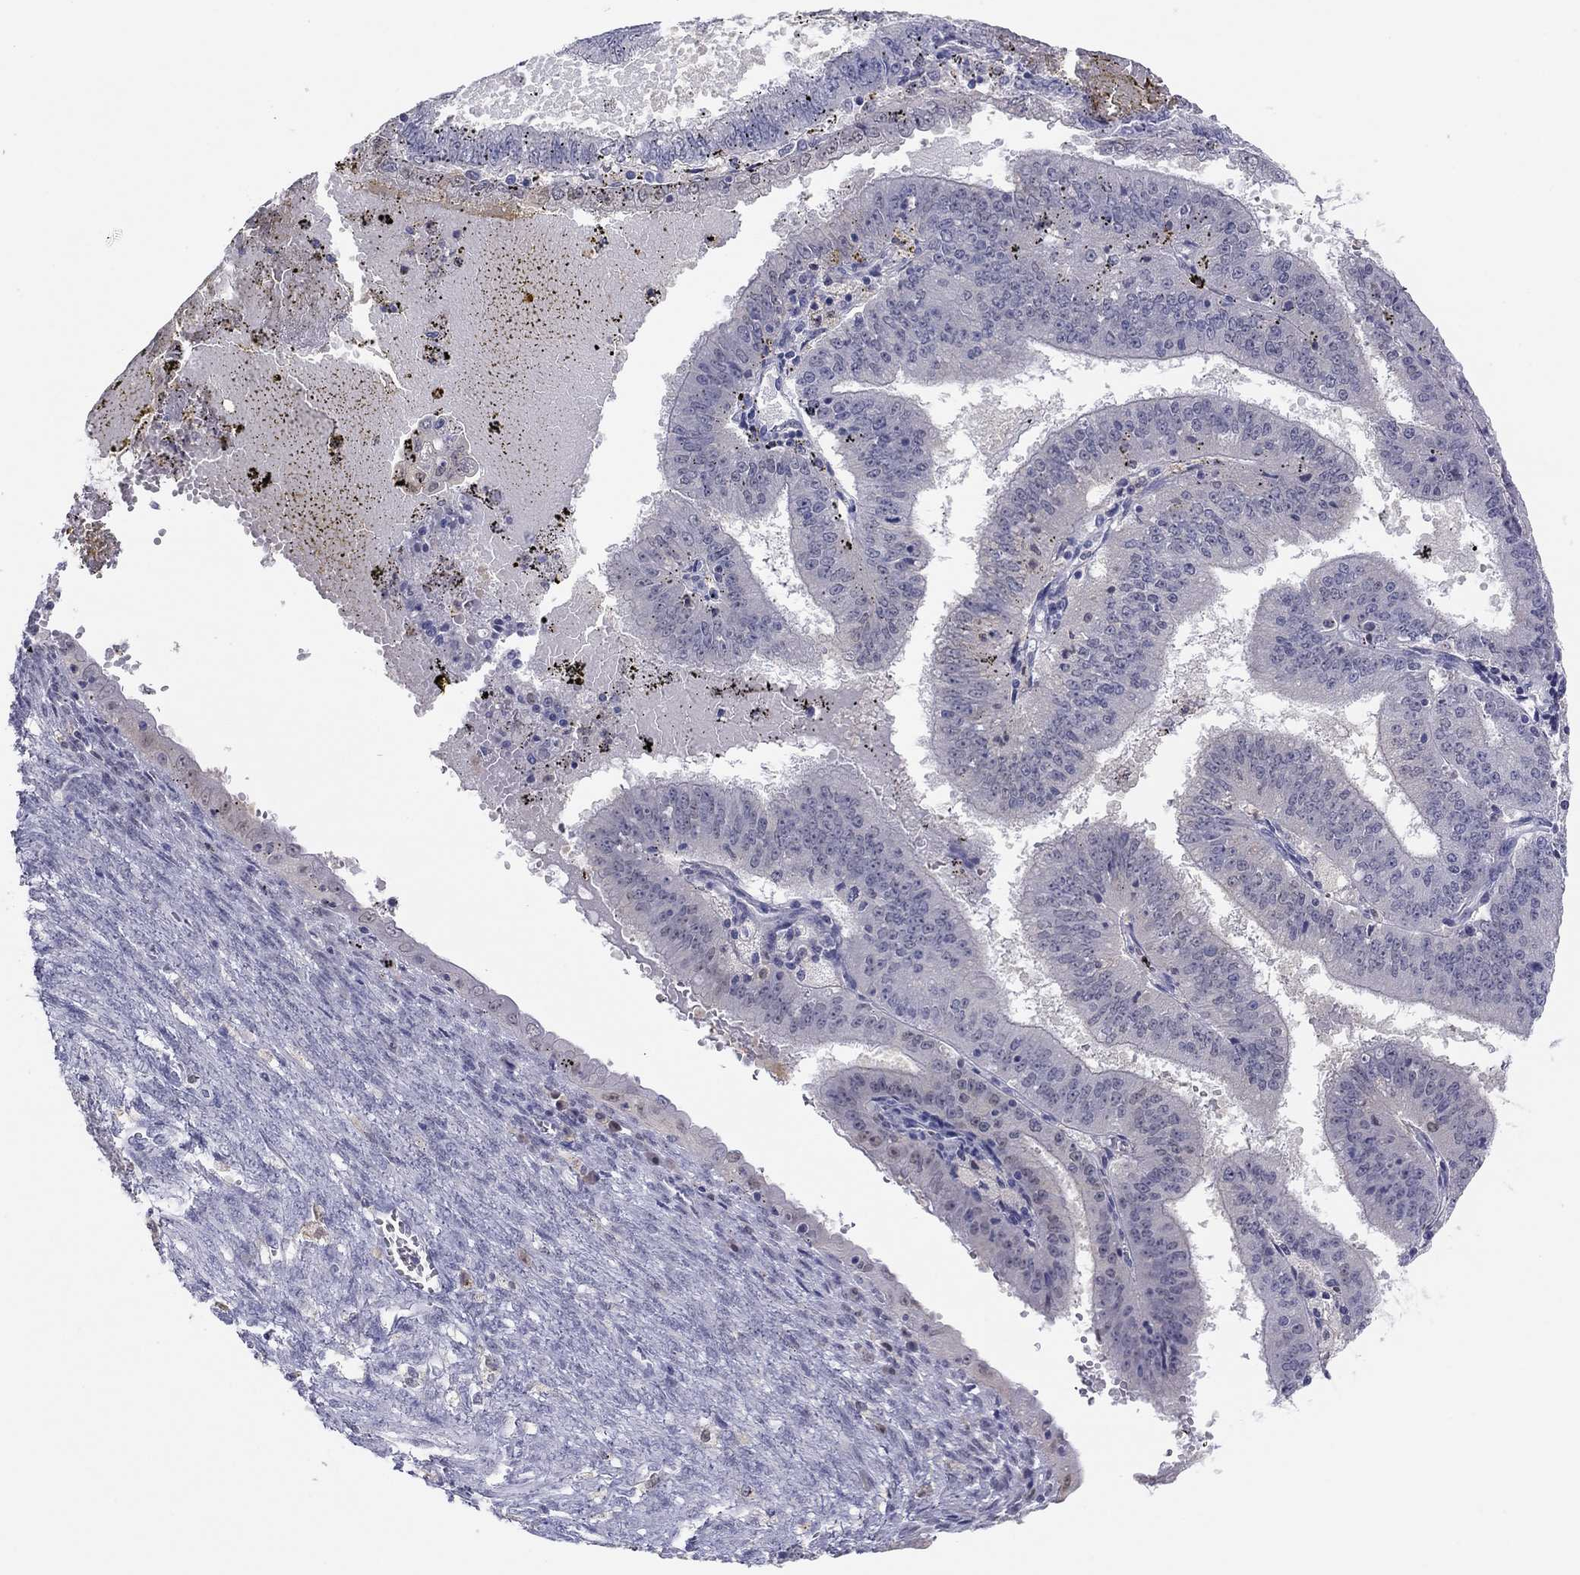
{"staining": {"intensity": "negative", "quantity": "none", "location": "none"}, "tissue": "endometrial cancer", "cell_type": "Tumor cells", "image_type": "cancer", "snomed": [{"axis": "morphology", "description": "Adenocarcinoma, NOS"}, {"axis": "topography", "description": "Endometrium"}], "caption": "DAB immunohistochemical staining of human endometrial cancer (adenocarcinoma) exhibits no significant positivity in tumor cells.", "gene": "PDXK", "patient": {"sex": "female", "age": 66}}